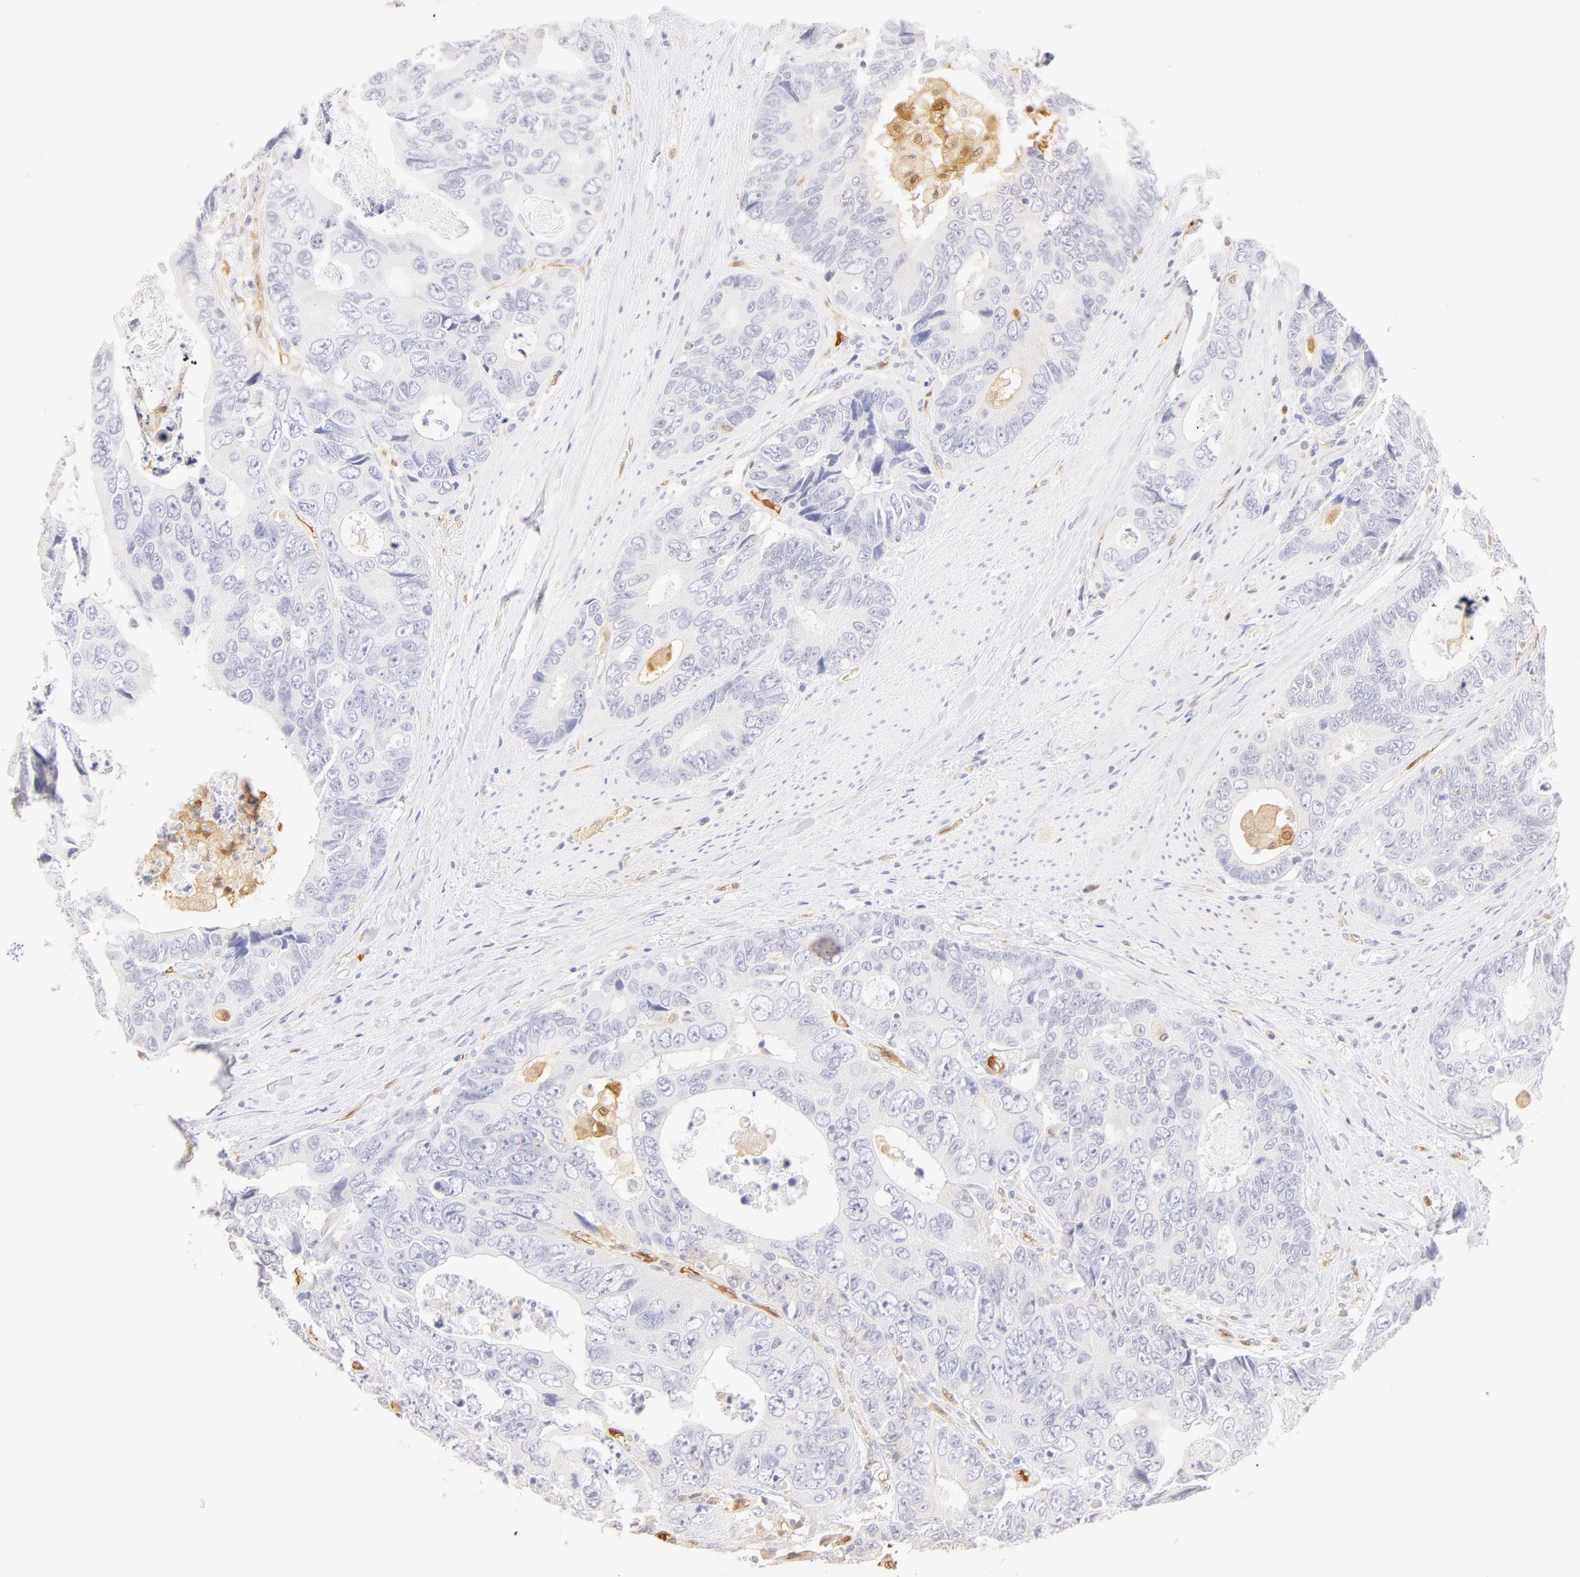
{"staining": {"intensity": "negative", "quantity": "none", "location": "none"}, "tissue": "colorectal cancer", "cell_type": "Tumor cells", "image_type": "cancer", "snomed": [{"axis": "morphology", "description": "Adenocarcinoma, NOS"}, {"axis": "topography", "description": "Rectum"}], "caption": "Adenocarcinoma (colorectal) was stained to show a protein in brown. There is no significant expression in tumor cells.", "gene": "CA2", "patient": {"sex": "female", "age": 67}}